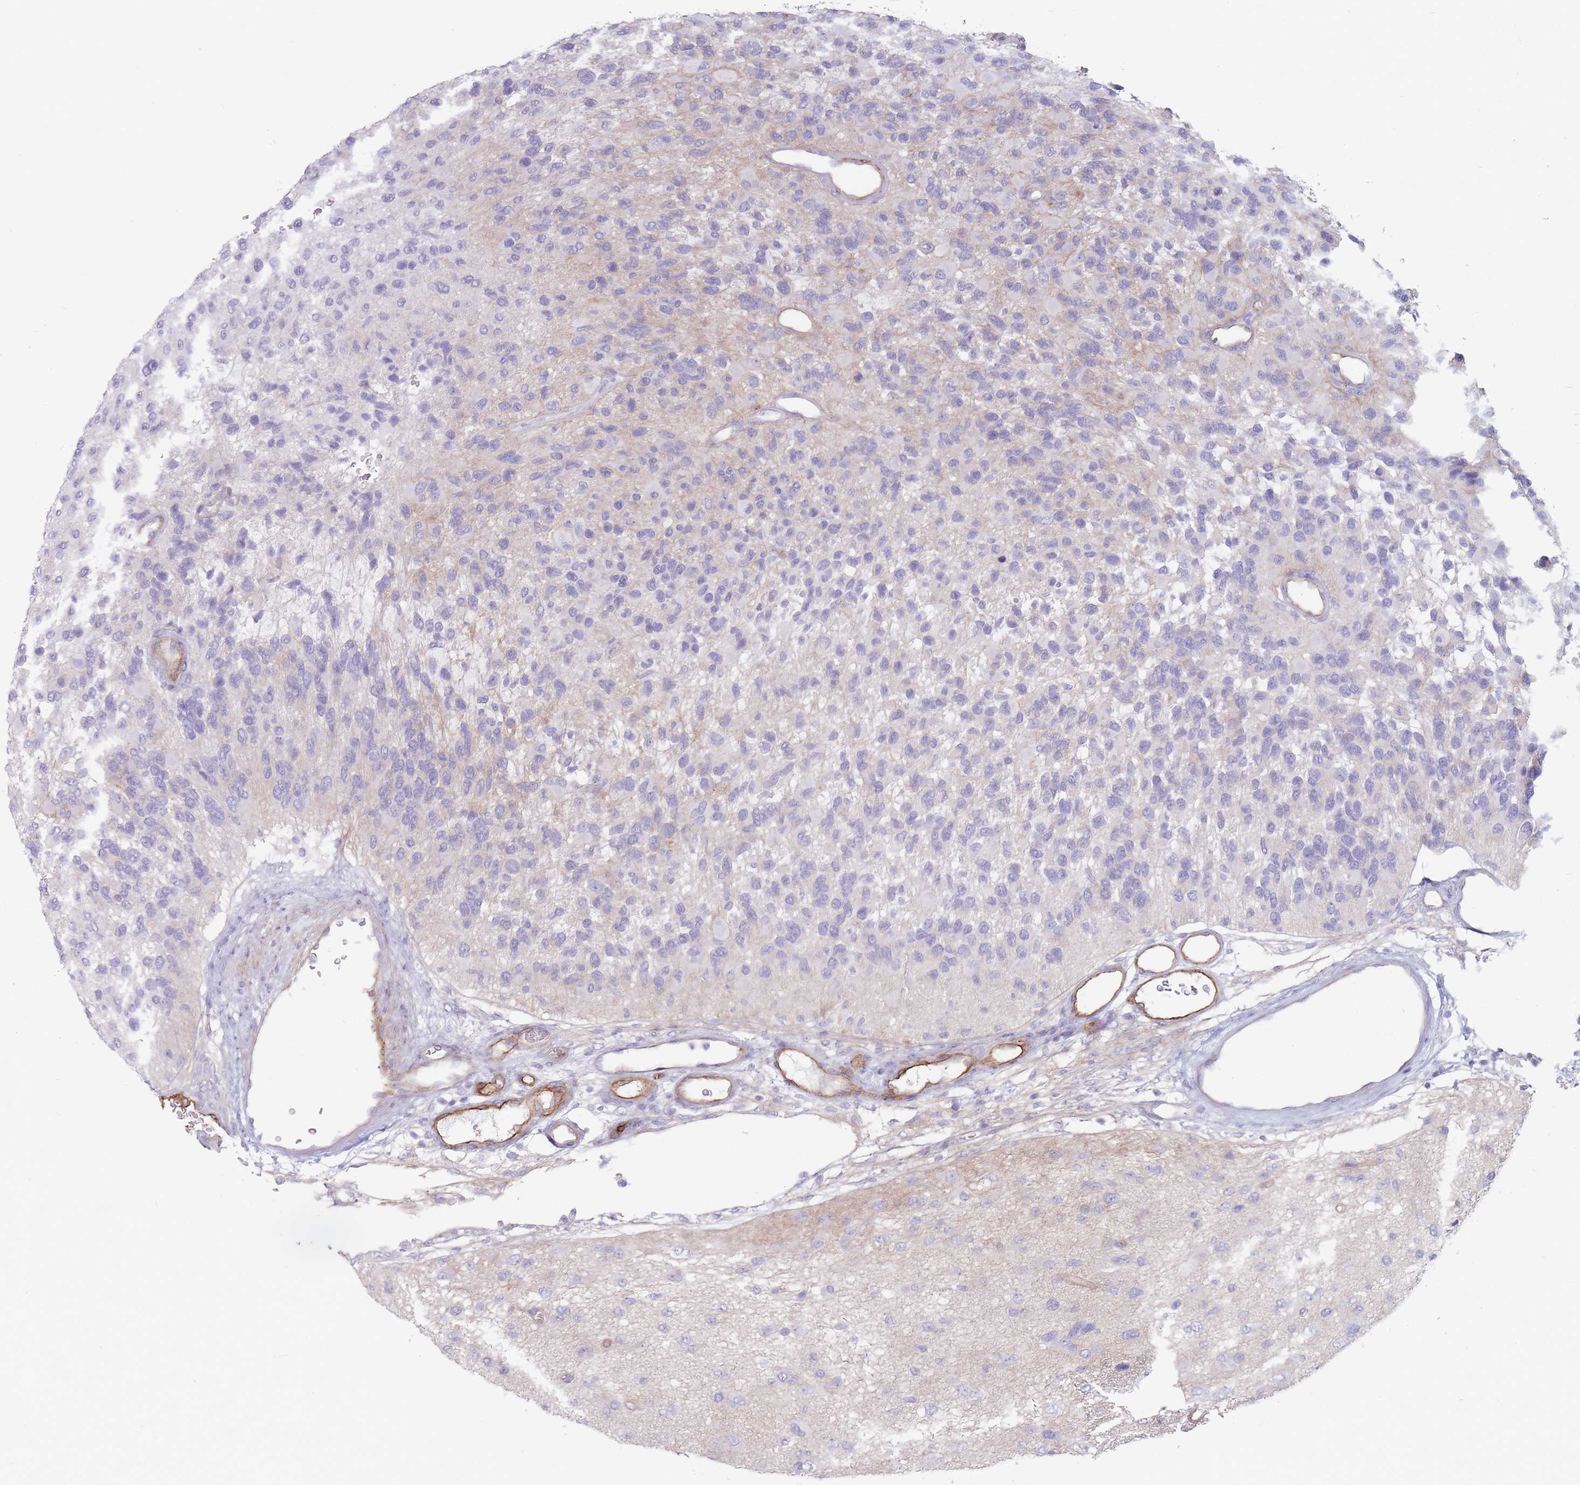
{"staining": {"intensity": "negative", "quantity": "none", "location": "none"}, "tissue": "glioma", "cell_type": "Tumor cells", "image_type": "cancer", "snomed": [{"axis": "morphology", "description": "Glioma, malignant, High grade"}, {"axis": "topography", "description": "Brain"}], "caption": "Glioma was stained to show a protein in brown. There is no significant staining in tumor cells.", "gene": "PLPP1", "patient": {"sex": "male", "age": 77}}